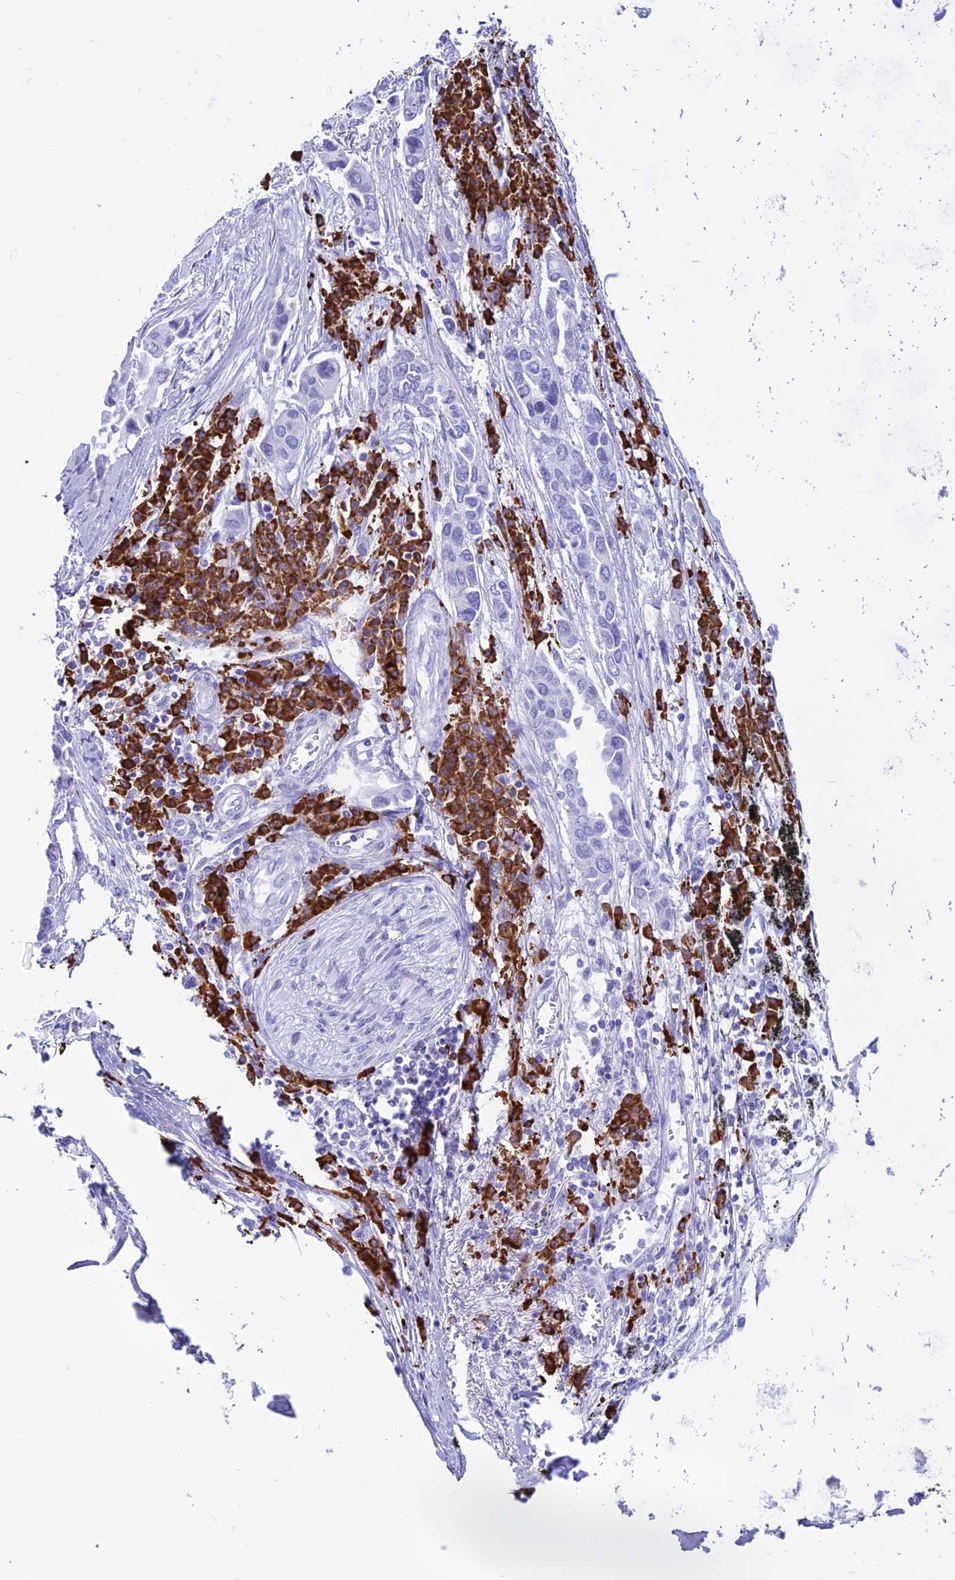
{"staining": {"intensity": "negative", "quantity": "none", "location": "none"}, "tissue": "lung cancer", "cell_type": "Tumor cells", "image_type": "cancer", "snomed": [{"axis": "morphology", "description": "Adenocarcinoma, NOS"}, {"axis": "topography", "description": "Lung"}], "caption": "IHC histopathology image of neoplastic tissue: lung cancer stained with DAB demonstrates no significant protein positivity in tumor cells.", "gene": "MZB1", "patient": {"sex": "female", "age": 76}}